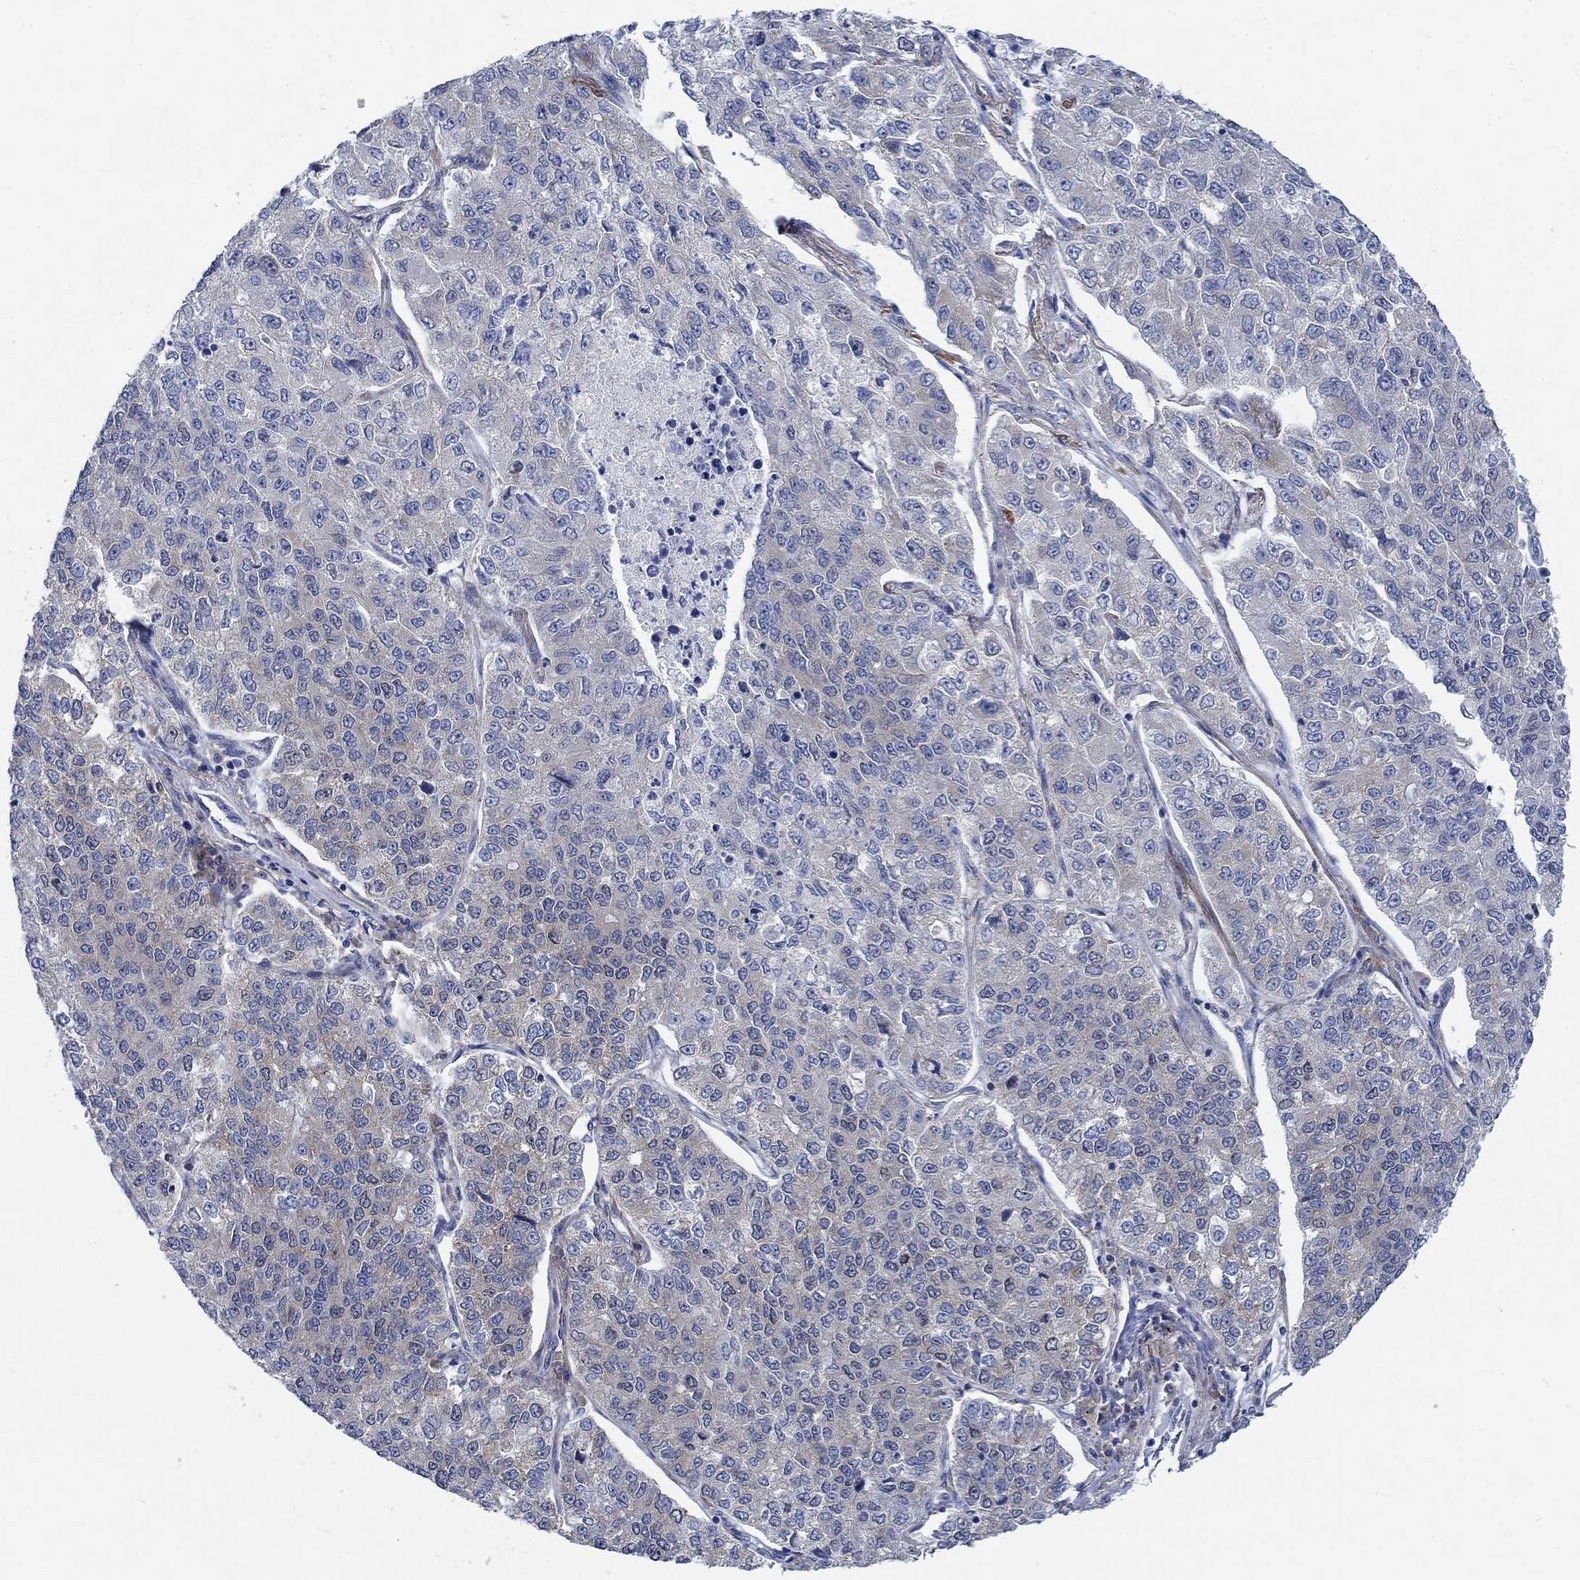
{"staining": {"intensity": "negative", "quantity": "none", "location": "none"}, "tissue": "lung cancer", "cell_type": "Tumor cells", "image_type": "cancer", "snomed": [{"axis": "morphology", "description": "Adenocarcinoma, NOS"}, {"axis": "topography", "description": "Lung"}], "caption": "DAB (3,3'-diaminobenzidine) immunohistochemical staining of human lung adenocarcinoma exhibits no significant expression in tumor cells.", "gene": "MMP24", "patient": {"sex": "male", "age": 49}}